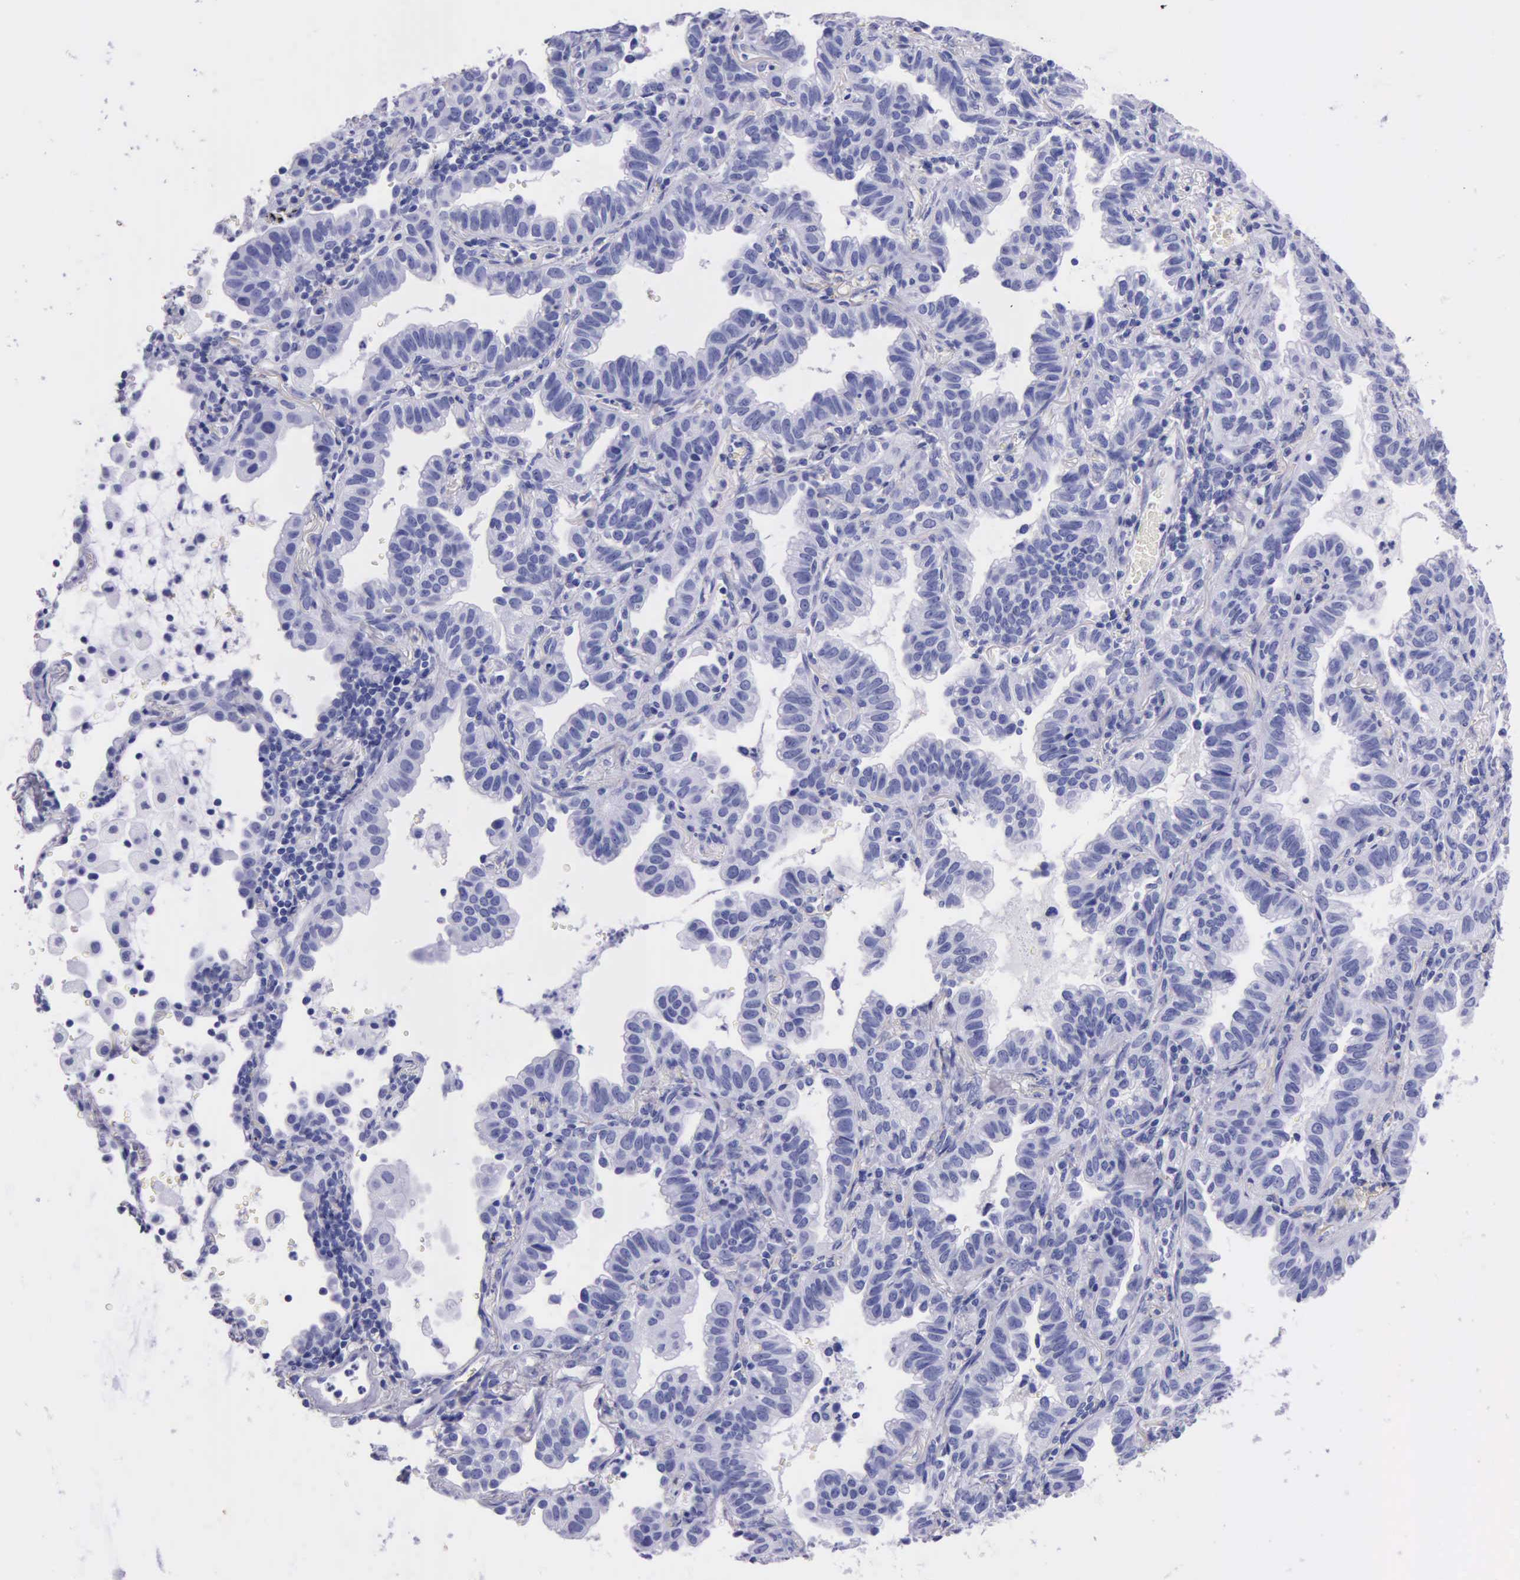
{"staining": {"intensity": "negative", "quantity": "none", "location": "none"}, "tissue": "lung cancer", "cell_type": "Tumor cells", "image_type": "cancer", "snomed": [{"axis": "morphology", "description": "Adenocarcinoma, NOS"}, {"axis": "topography", "description": "Lung"}], "caption": "Immunohistochemistry (IHC) image of adenocarcinoma (lung) stained for a protein (brown), which demonstrates no expression in tumor cells.", "gene": "KLK3", "patient": {"sex": "female", "age": 50}}